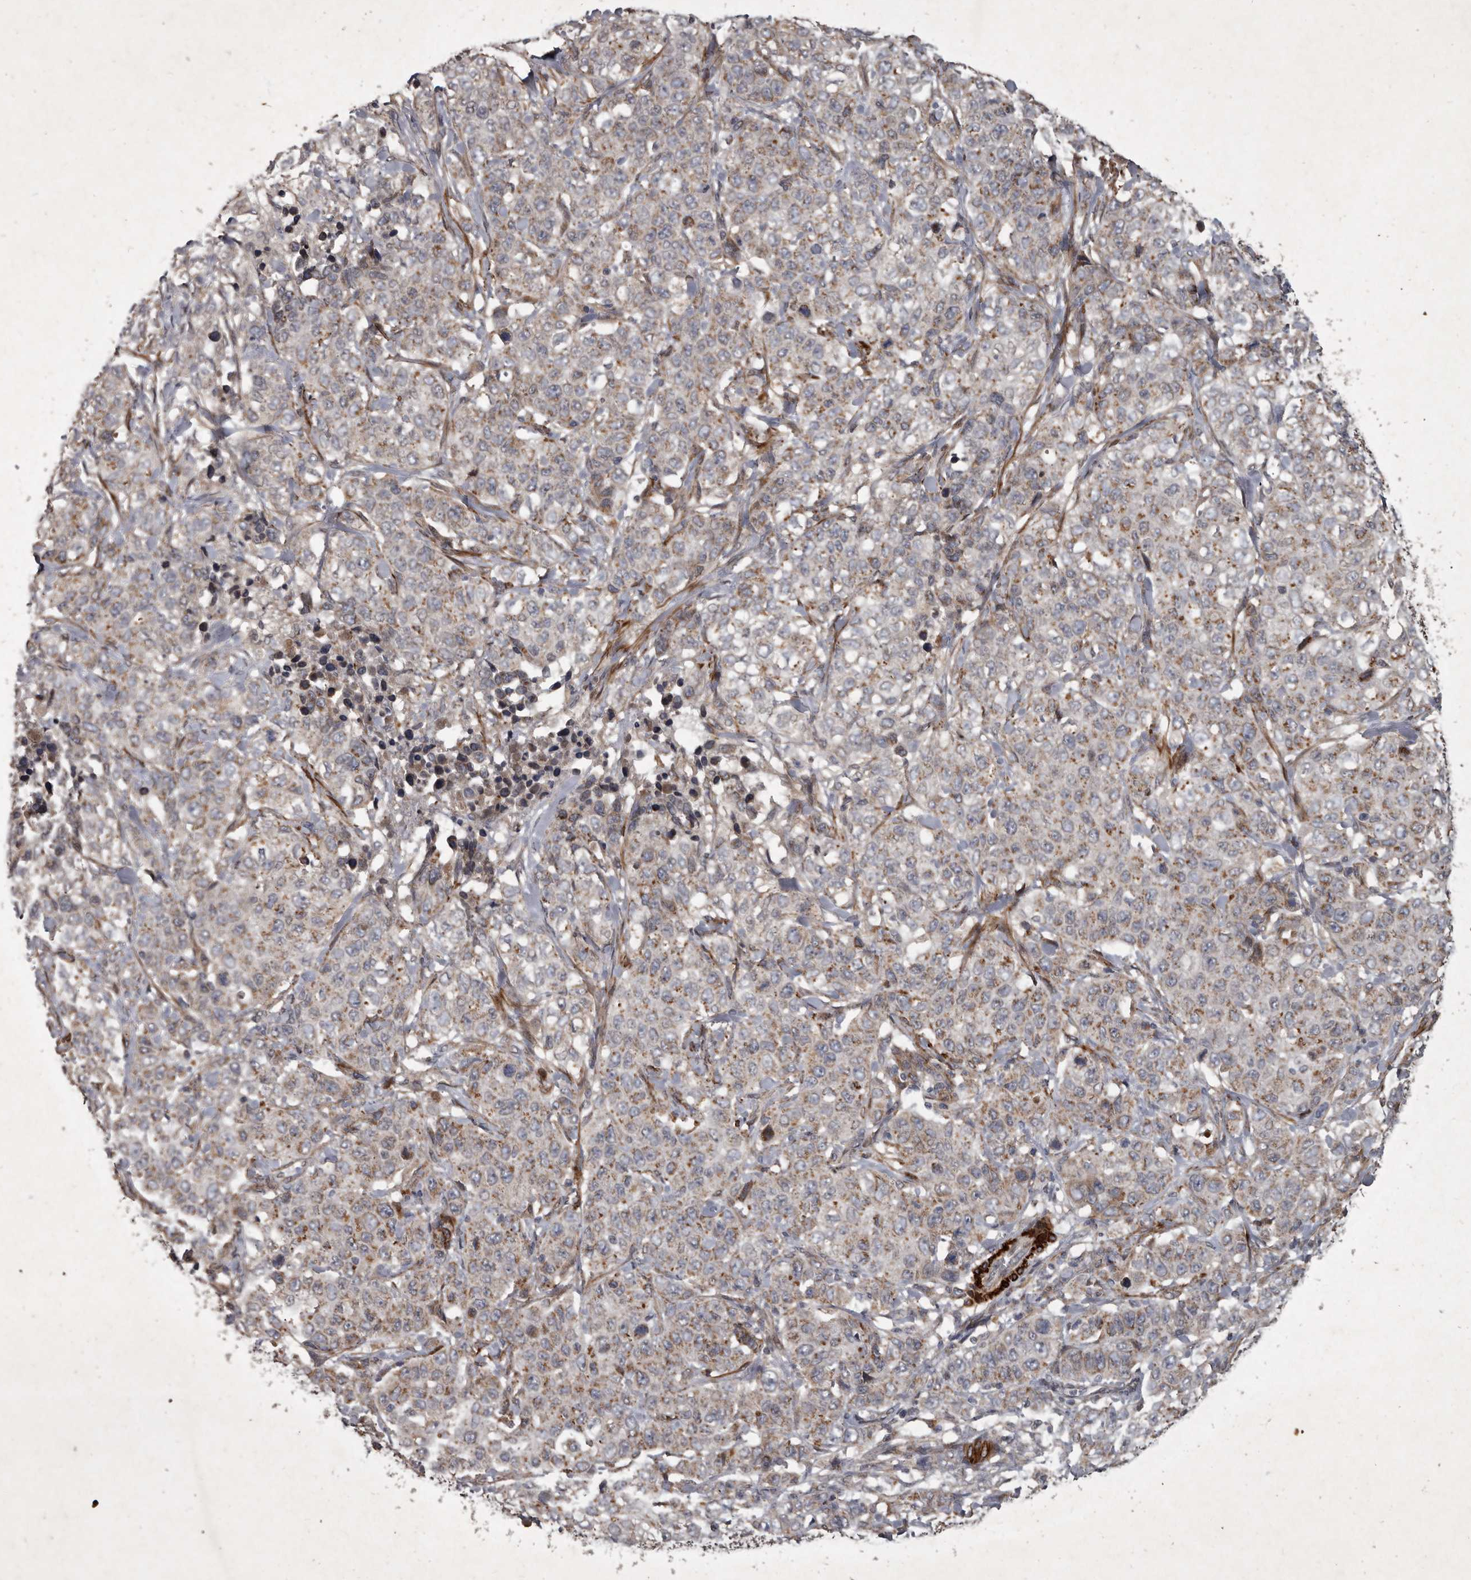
{"staining": {"intensity": "weak", "quantity": ">75%", "location": "cytoplasmic/membranous"}, "tissue": "stomach cancer", "cell_type": "Tumor cells", "image_type": "cancer", "snomed": [{"axis": "morphology", "description": "Adenocarcinoma, NOS"}, {"axis": "topography", "description": "Stomach"}], "caption": "DAB immunohistochemical staining of stomach adenocarcinoma exhibits weak cytoplasmic/membranous protein positivity in about >75% of tumor cells.", "gene": "MRPS15", "patient": {"sex": "male", "age": 48}}